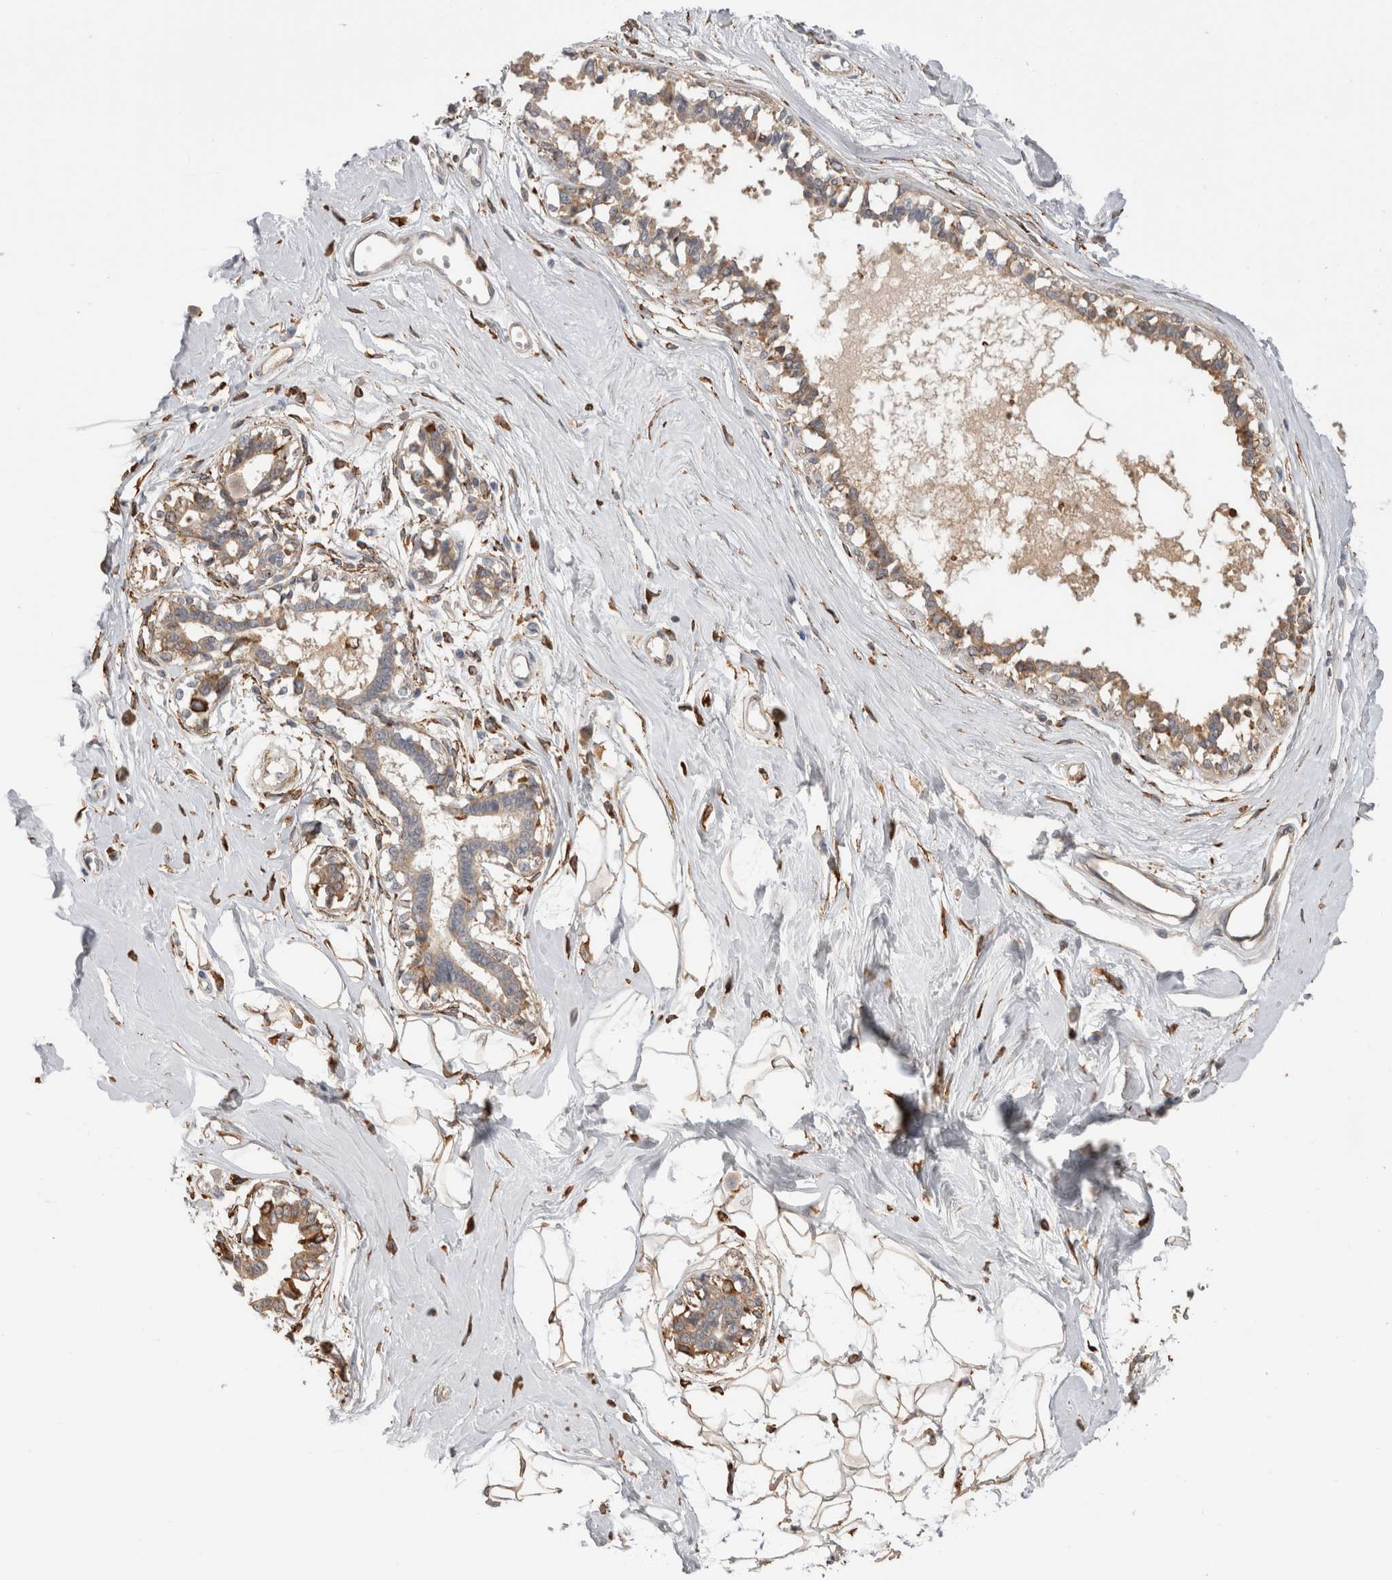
{"staining": {"intensity": "weak", "quantity": ">75%", "location": "cytoplasmic/membranous"}, "tissue": "breast", "cell_type": "Adipocytes", "image_type": "normal", "snomed": [{"axis": "morphology", "description": "Normal tissue, NOS"}, {"axis": "topography", "description": "Breast"}], "caption": "Breast was stained to show a protein in brown. There is low levels of weak cytoplasmic/membranous staining in approximately >75% of adipocytes. The protein of interest is shown in brown color, while the nuclei are stained blue.", "gene": "LRPAP1", "patient": {"sex": "female", "age": 45}}